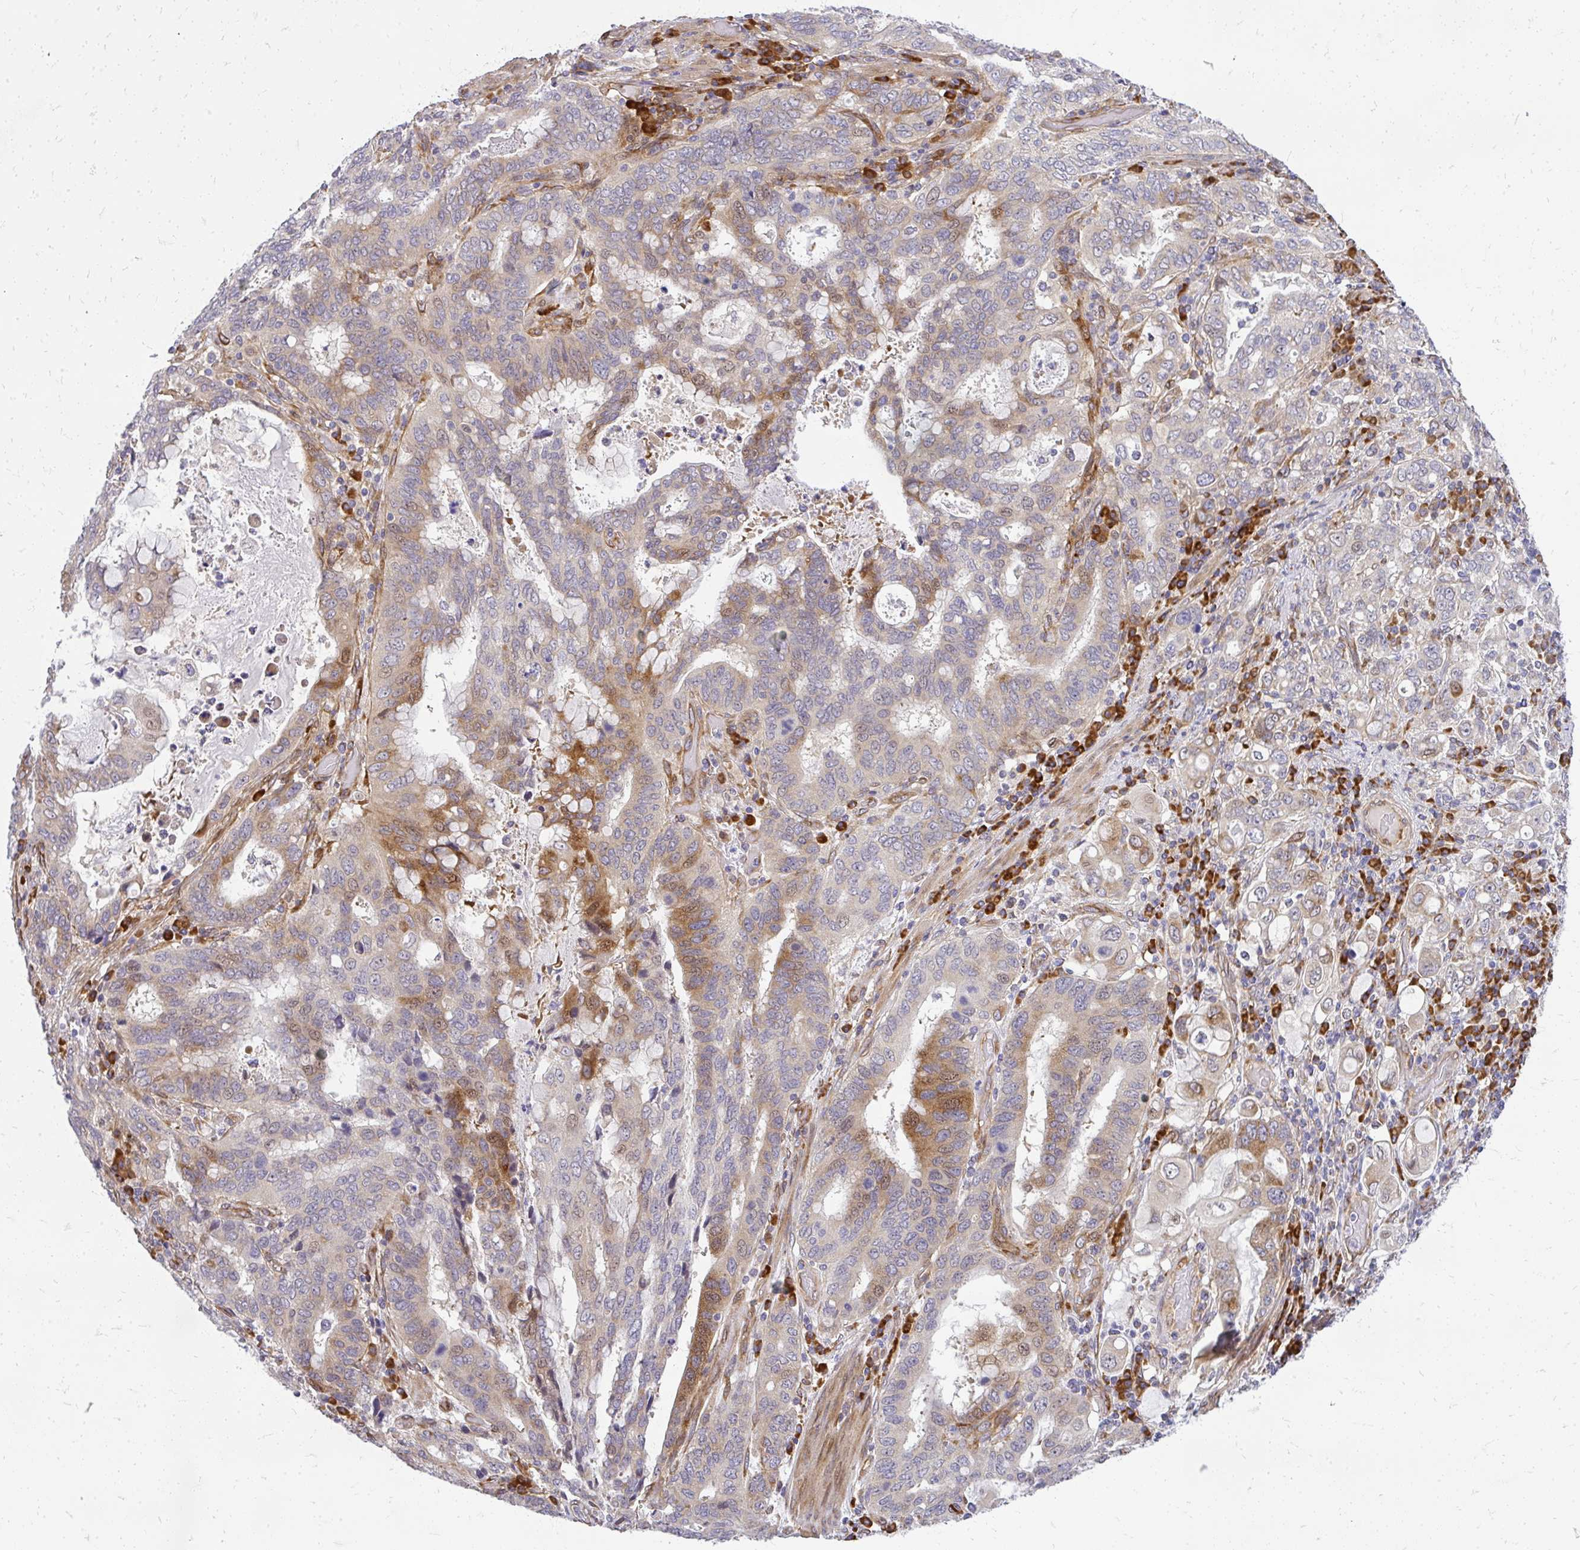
{"staining": {"intensity": "moderate", "quantity": "<25%", "location": "cytoplasmic/membranous,nuclear"}, "tissue": "stomach cancer", "cell_type": "Tumor cells", "image_type": "cancer", "snomed": [{"axis": "morphology", "description": "Adenocarcinoma, NOS"}, {"axis": "topography", "description": "Stomach, upper"}, {"axis": "topography", "description": "Stomach"}], "caption": "Protein expression analysis of adenocarcinoma (stomach) shows moderate cytoplasmic/membranous and nuclear expression in about <25% of tumor cells. (DAB IHC with brightfield microscopy, high magnification).", "gene": "RSKR", "patient": {"sex": "male", "age": 62}}